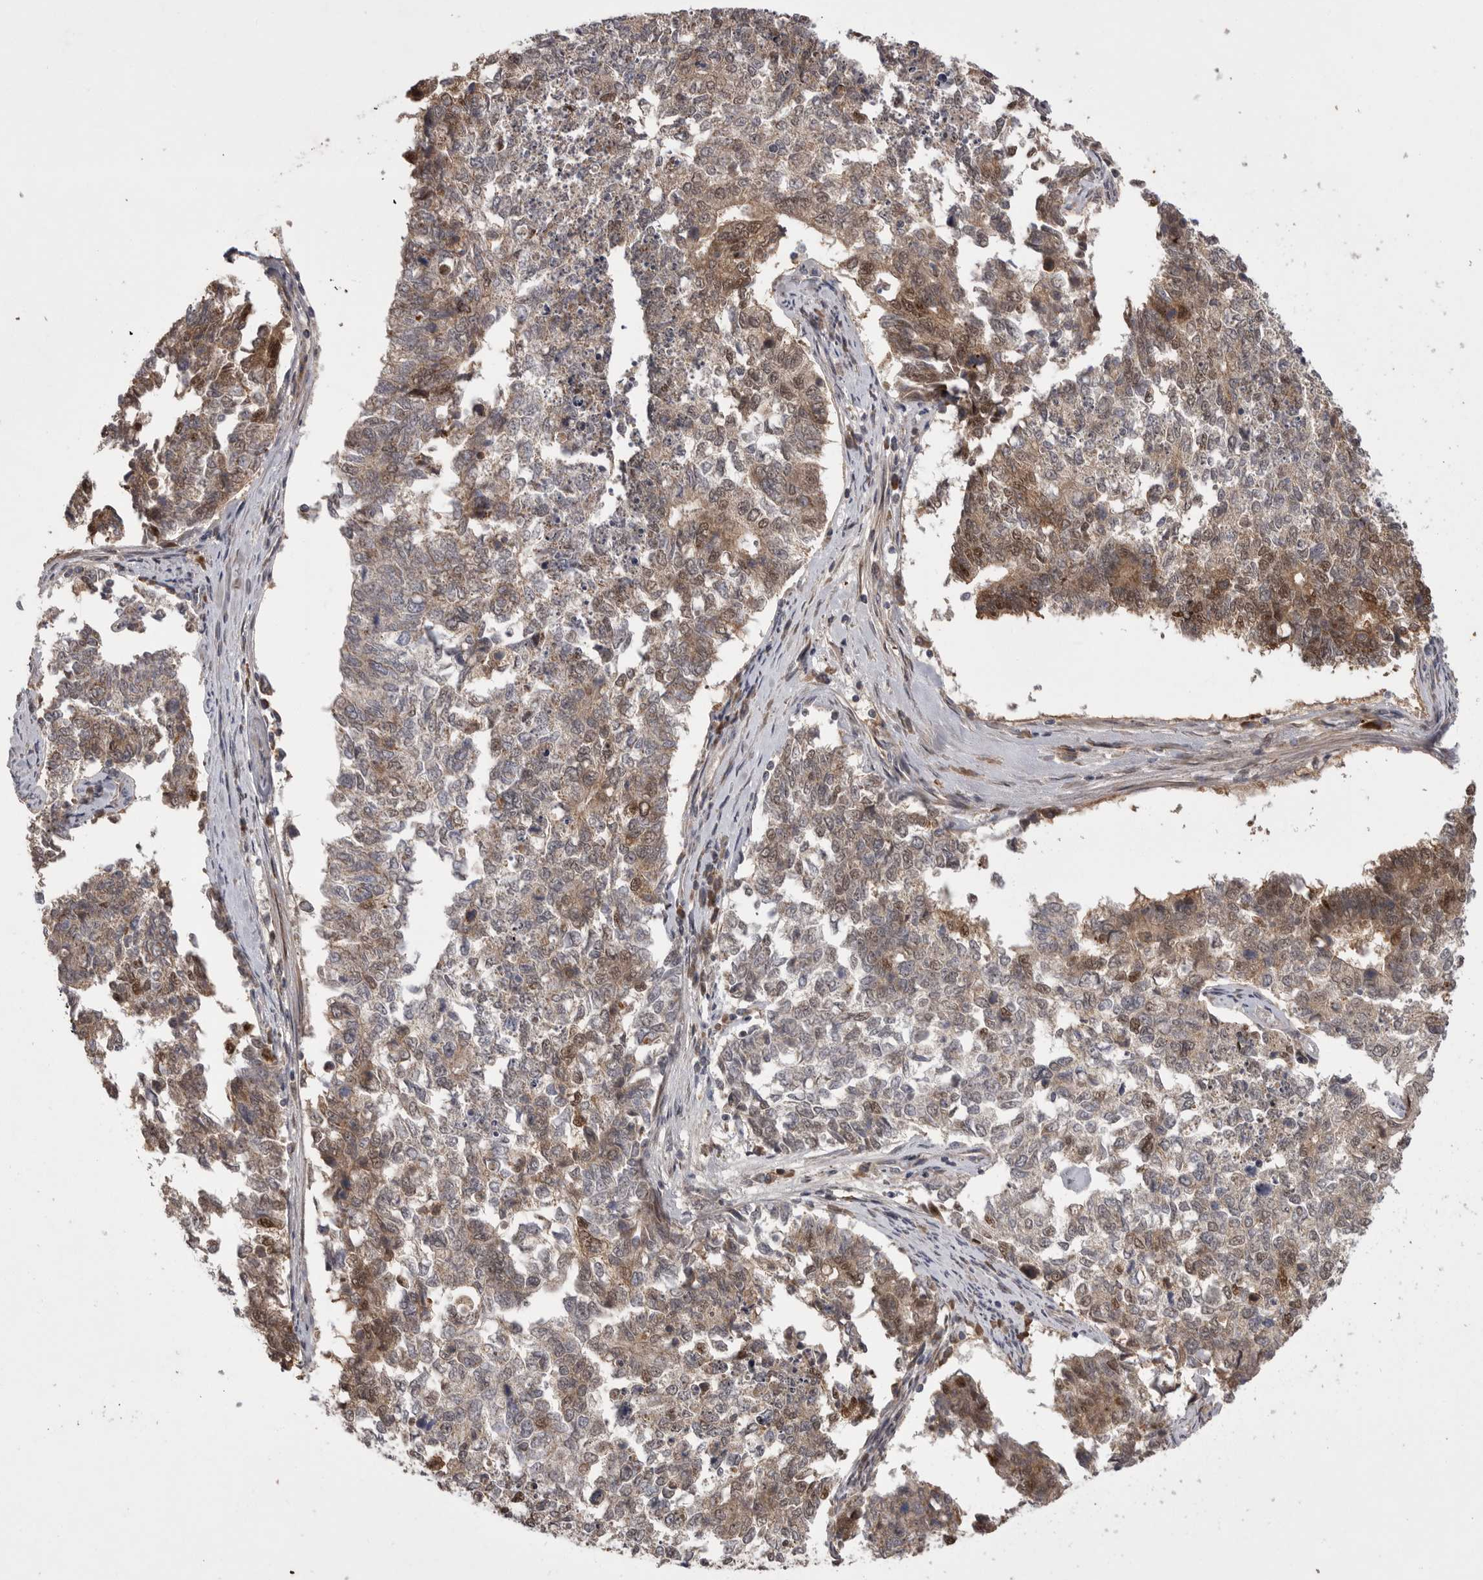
{"staining": {"intensity": "moderate", "quantity": ">75%", "location": "cytoplasmic/membranous,nuclear"}, "tissue": "cervical cancer", "cell_type": "Tumor cells", "image_type": "cancer", "snomed": [{"axis": "morphology", "description": "Squamous cell carcinoma, NOS"}, {"axis": "topography", "description": "Cervix"}], "caption": "Immunohistochemistry (IHC) of cervical cancer reveals medium levels of moderate cytoplasmic/membranous and nuclear expression in approximately >75% of tumor cells.", "gene": "KYAT3", "patient": {"sex": "female", "age": 63}}